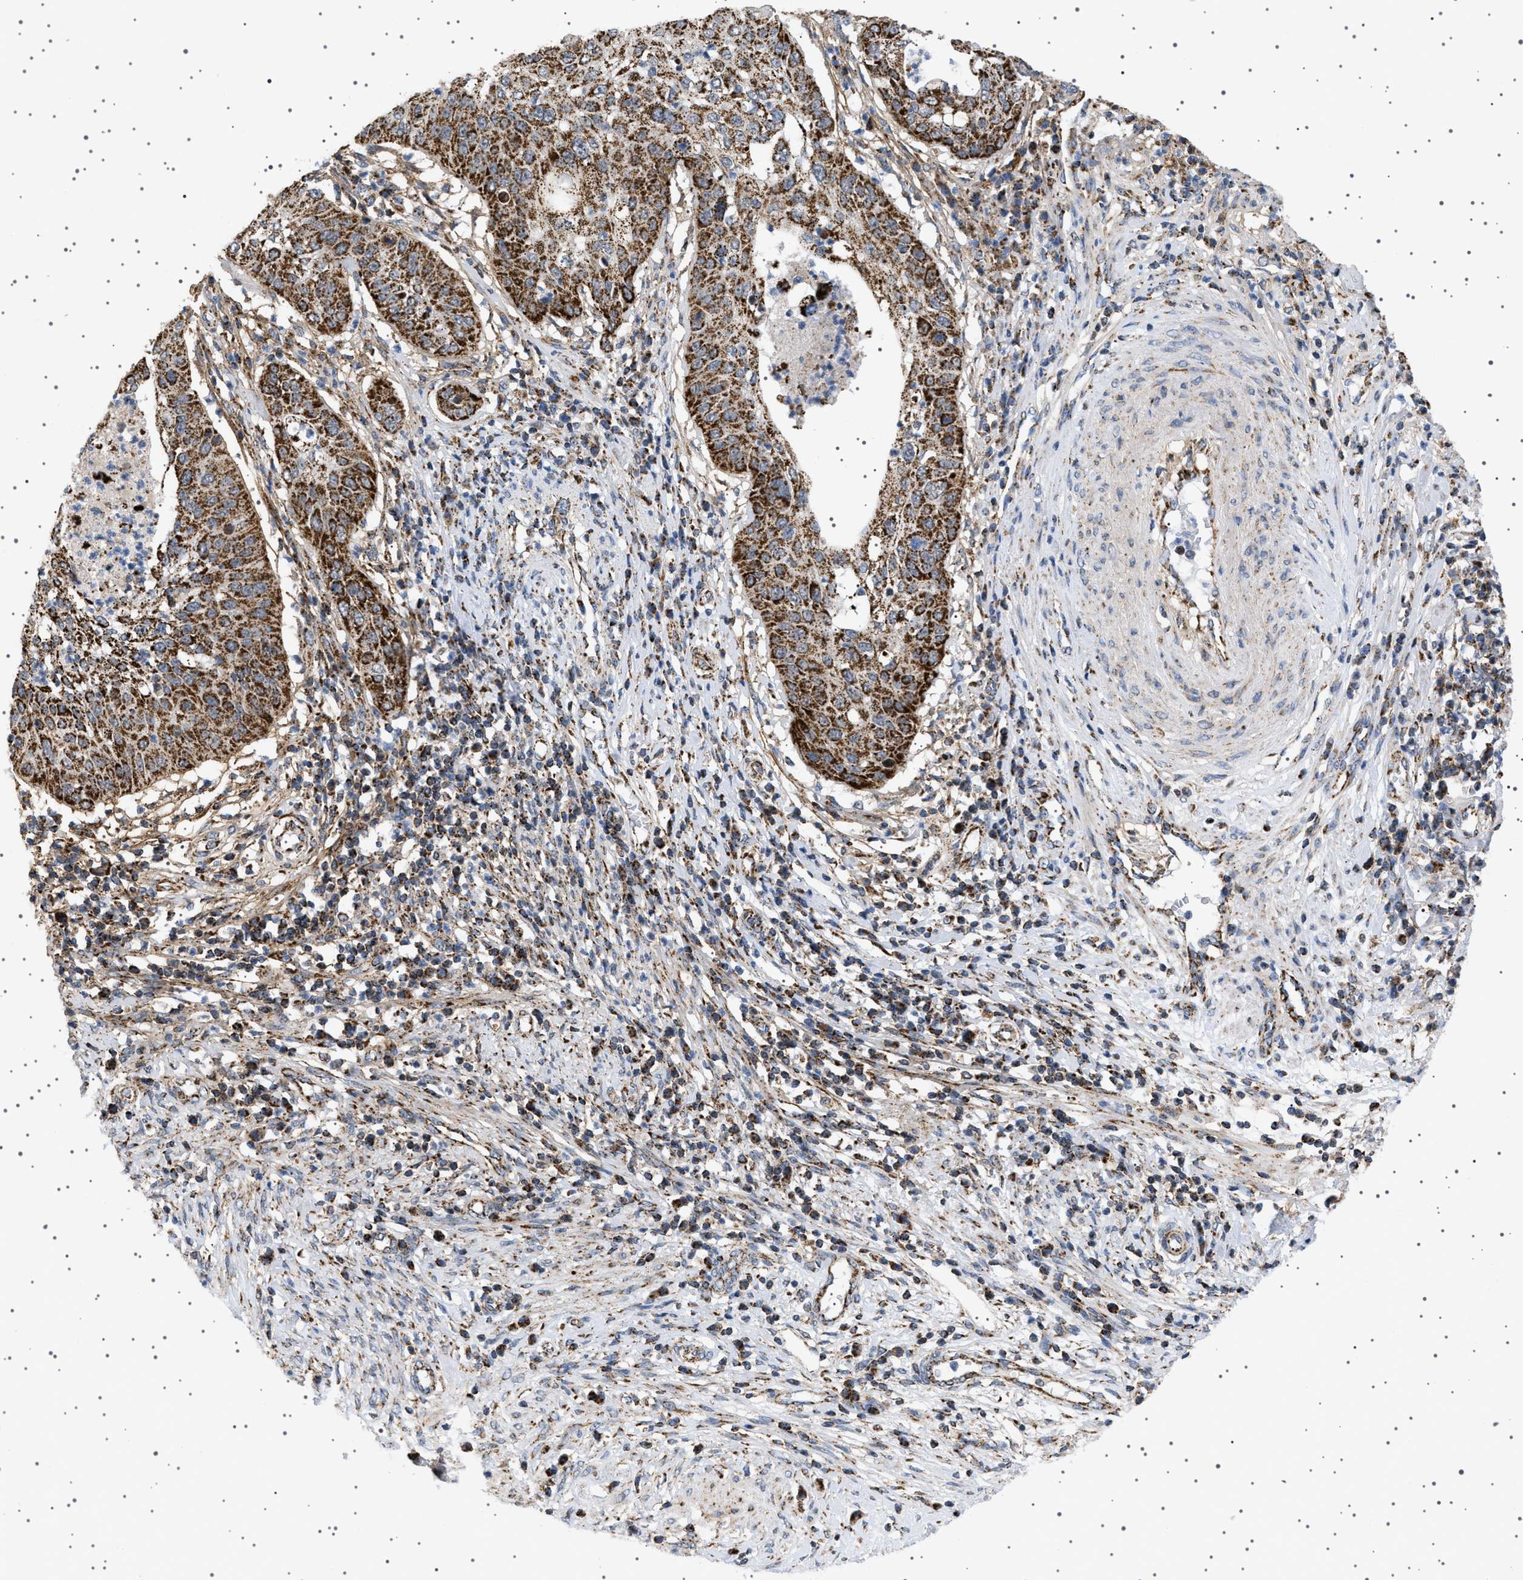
{"staining": {"intensity": "strong", "quantity": ">75%", "location": "cytoplasmic/membranous"}, "tissue": "cervical cancer", "cell_type": "Tumor cells", "image_type": "cancer", "snomed": [{"axis": "morphology", "description": "Normal tissue, NOS"}, {"axis": "morphology", "description": "Squamous cell carcinoma, NOS"}, {"axis": "topography", "description": "Cervix"}], "caption": "An immunohistochemistry photomicrograph of neoplastic tissue is shown. Protein staining in brown labels strong cytoplasmic/membranous positivity in cervical cancer within tumor cells.", "gene": "UBXN8", "patient": {"sex": "female", "age": 39}}